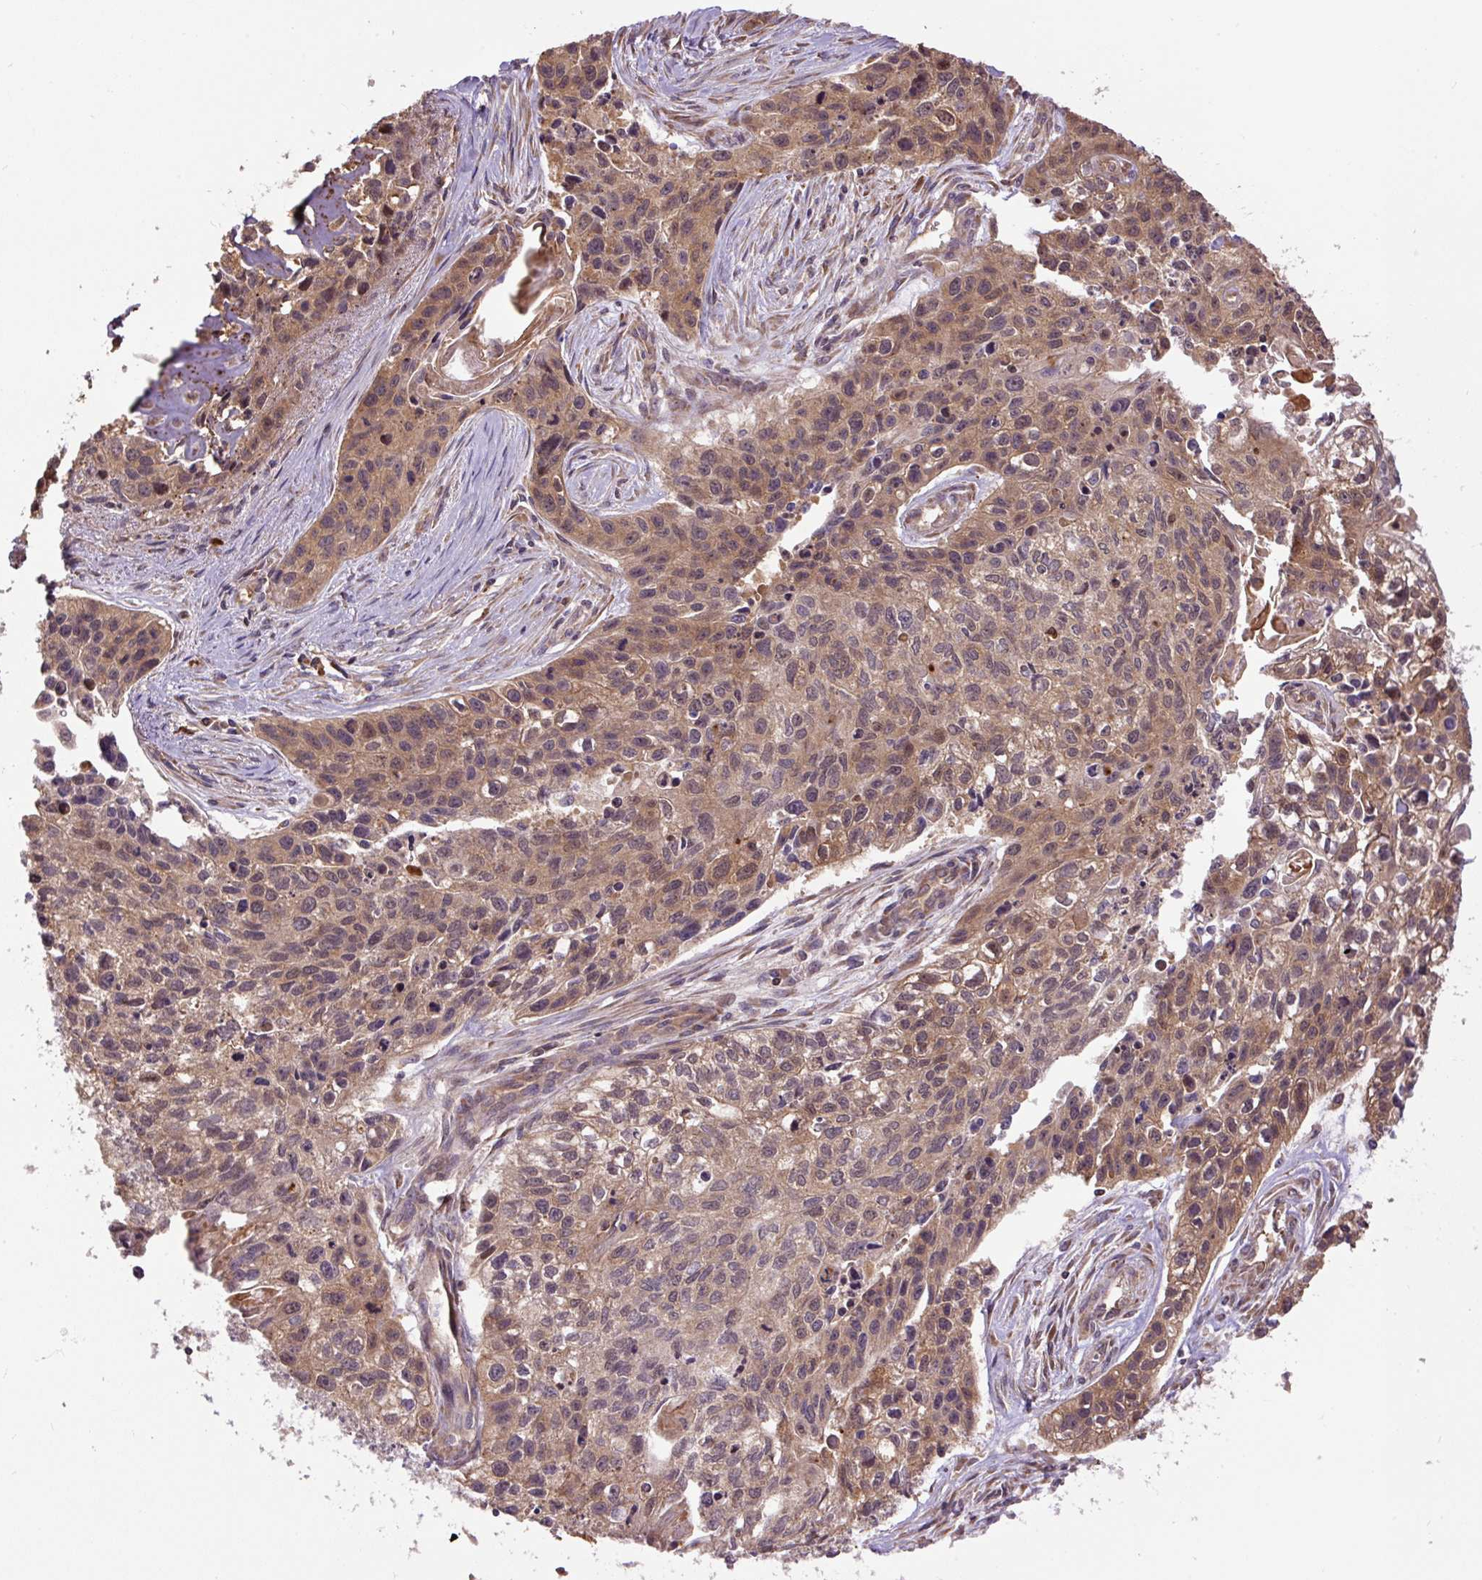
{"staining": {"intensity": "moderate", "quantity": ">75%", "location": "cytoplasmic/membranous"}, "tissue": "lung cancer", "cell_type": "Tumor cells", "image_type": "cancer", "snomed": [{"axis": "morphology", "description": "Squamous cell carcinoma, NOS"}, {"axis": "topography", "description": "Lung"}], "caption": "Lung cancer tissue shows moderate cytoplasmic/membranous positivity in about >75% of tumor cells, visualized by immunohistochemistry.", "gene": "PPME1", "patient": {"sex": "male", "age": 74}}